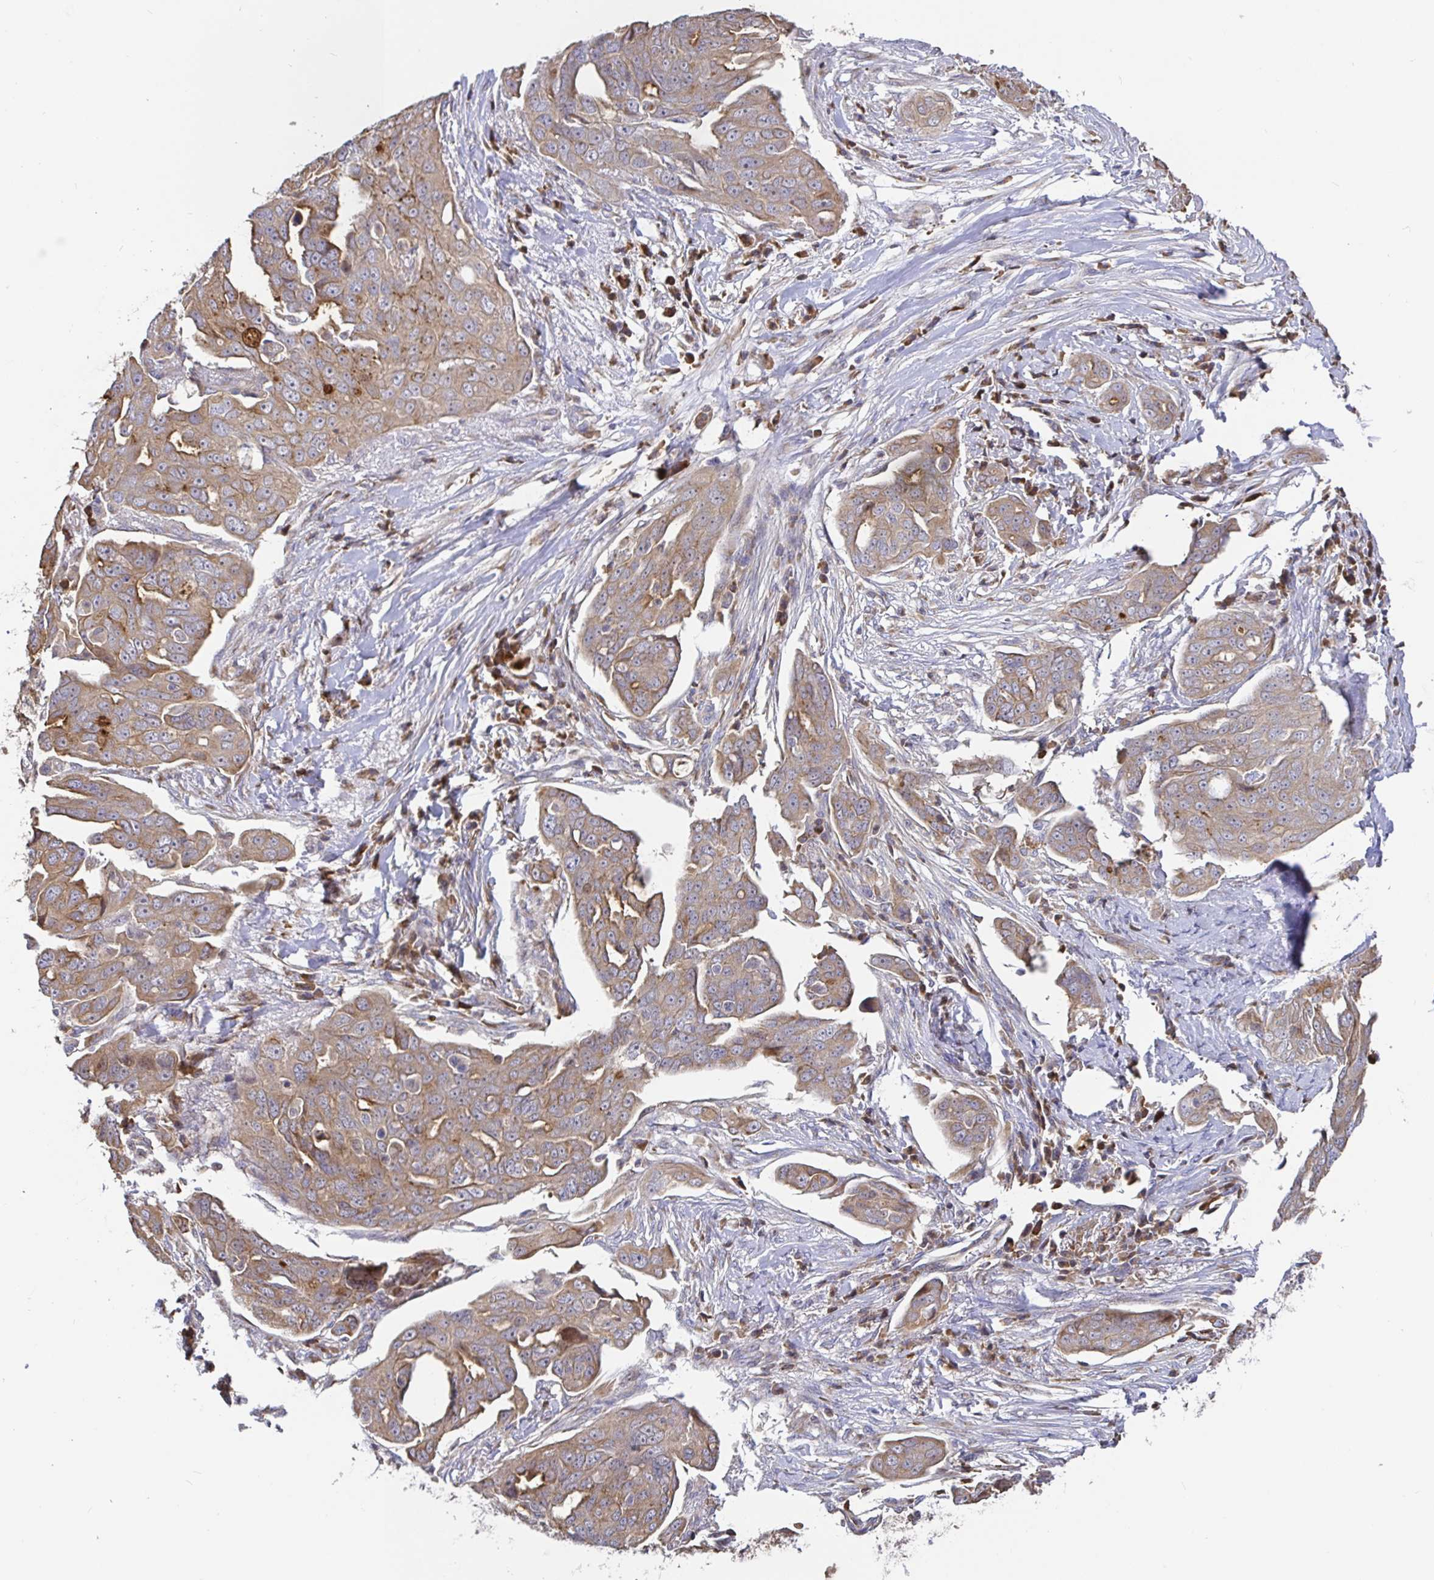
{"staining": {"intensity": "weak", "quantity": ">75%", "location": "cytoplasmic/membranous"}, "tissue": "ovarian cancer", "cell_type": "Tumor cells", "image_type": "cancer", "snomed": [{"axis": "morphology", "description": "Carcinoma, endometroid"}, {"axis": "topography", "description": "Ovary"}], "caption": "Endometroid carcinoma (ovarian) was stained to show a protein in brown. There is low levels of weak cytoplasmic/membranous staining in about >75% of tumor cells.", "gene": "ELP1", "patient": {"sex": "female", "age": 70}}